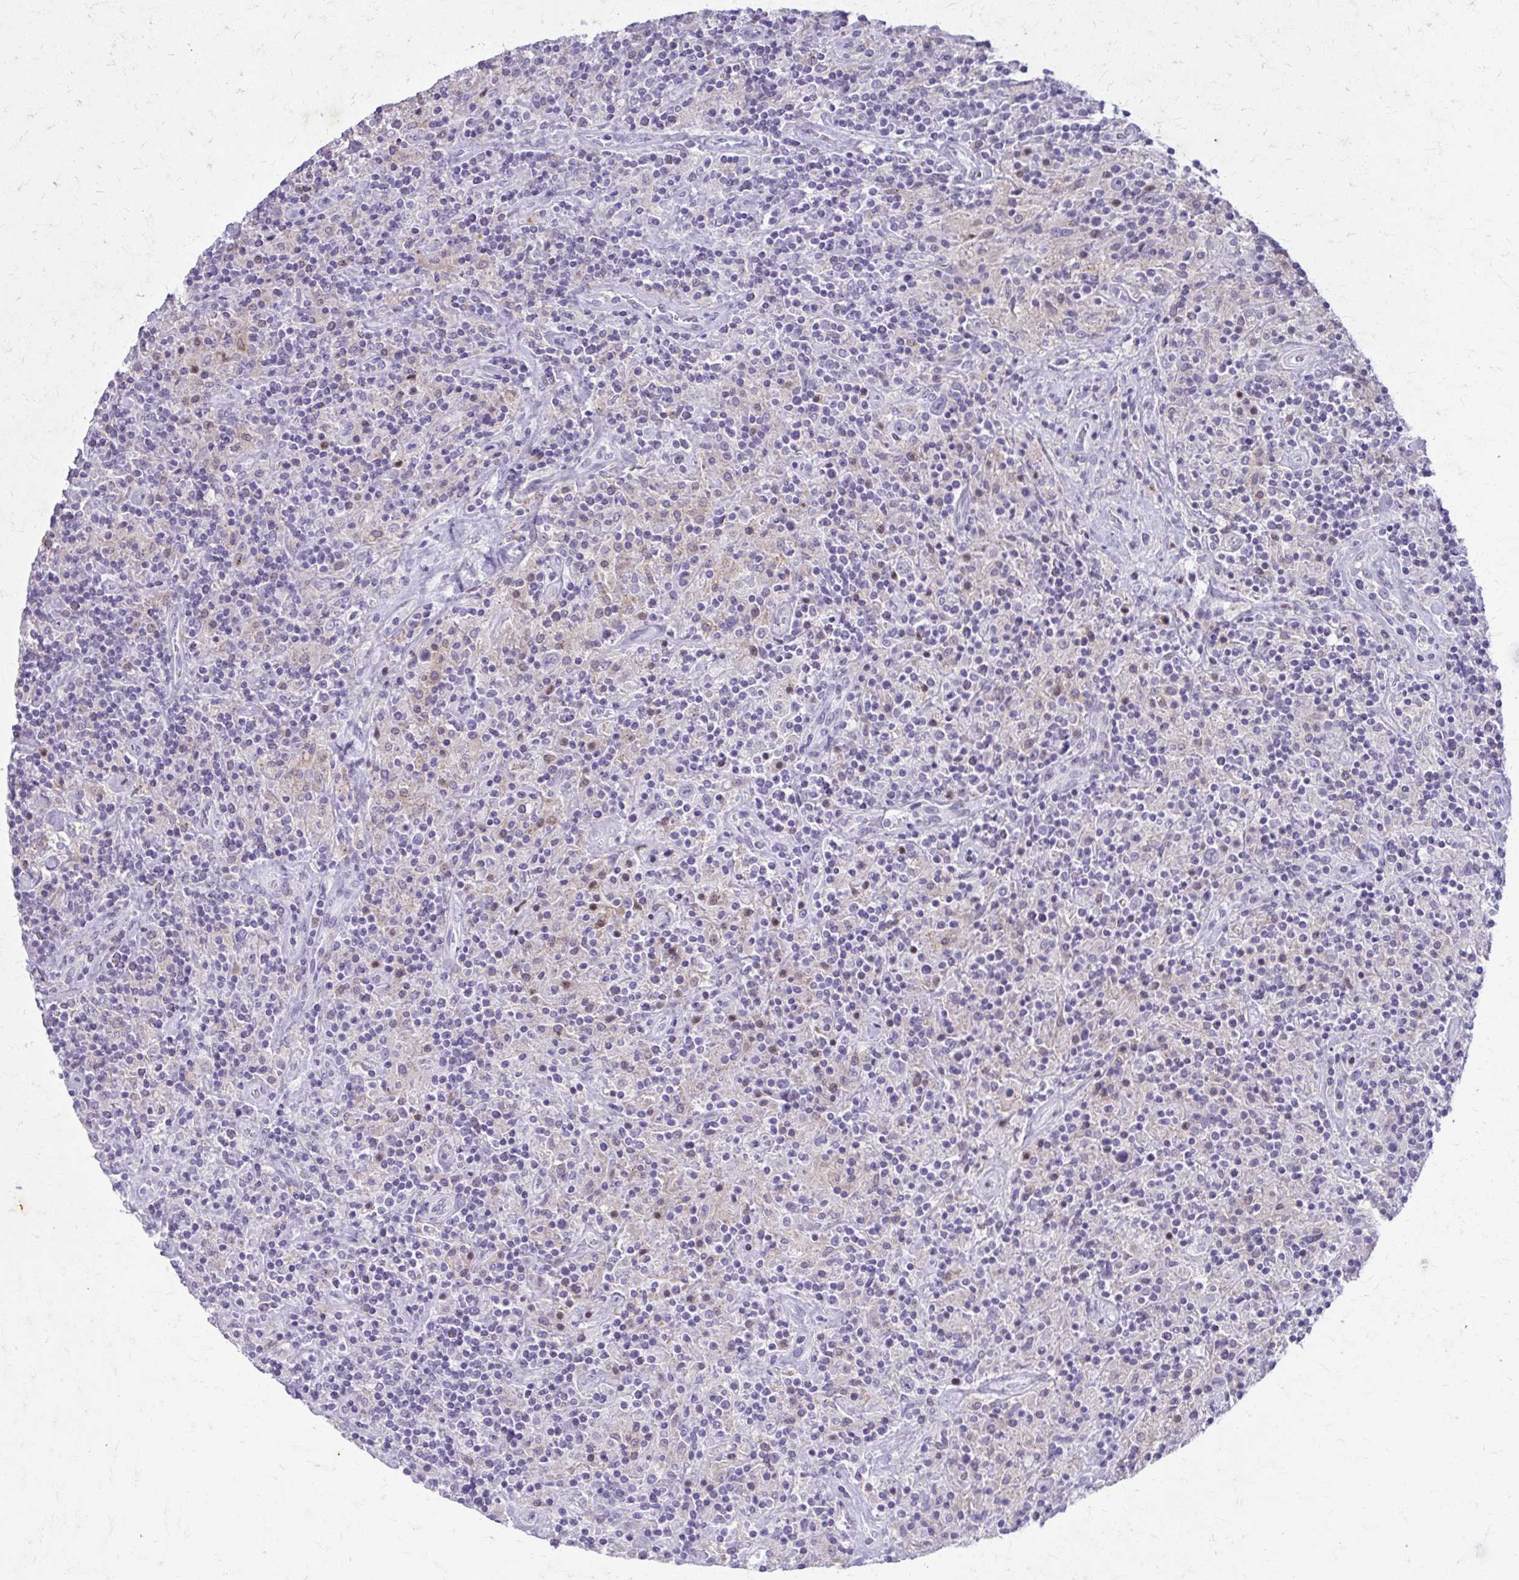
{"staining": {"intensity": "negative", "quantity": "none", "location": "none"}, "tissue": "lymphoma", "cell_type": "Tumor cells", "image_type": "cancer", "snomed": [{"axis": "morphology", "description": "Hodgkin's disease, NOS"}, {"axis": "topography", "description": "Lymph node"}], "caption": "Tumor cells show no significant staining in Hodgkin's disease.", "gene": "CARD9", "patient": {"sex": "male", "age": 70}}